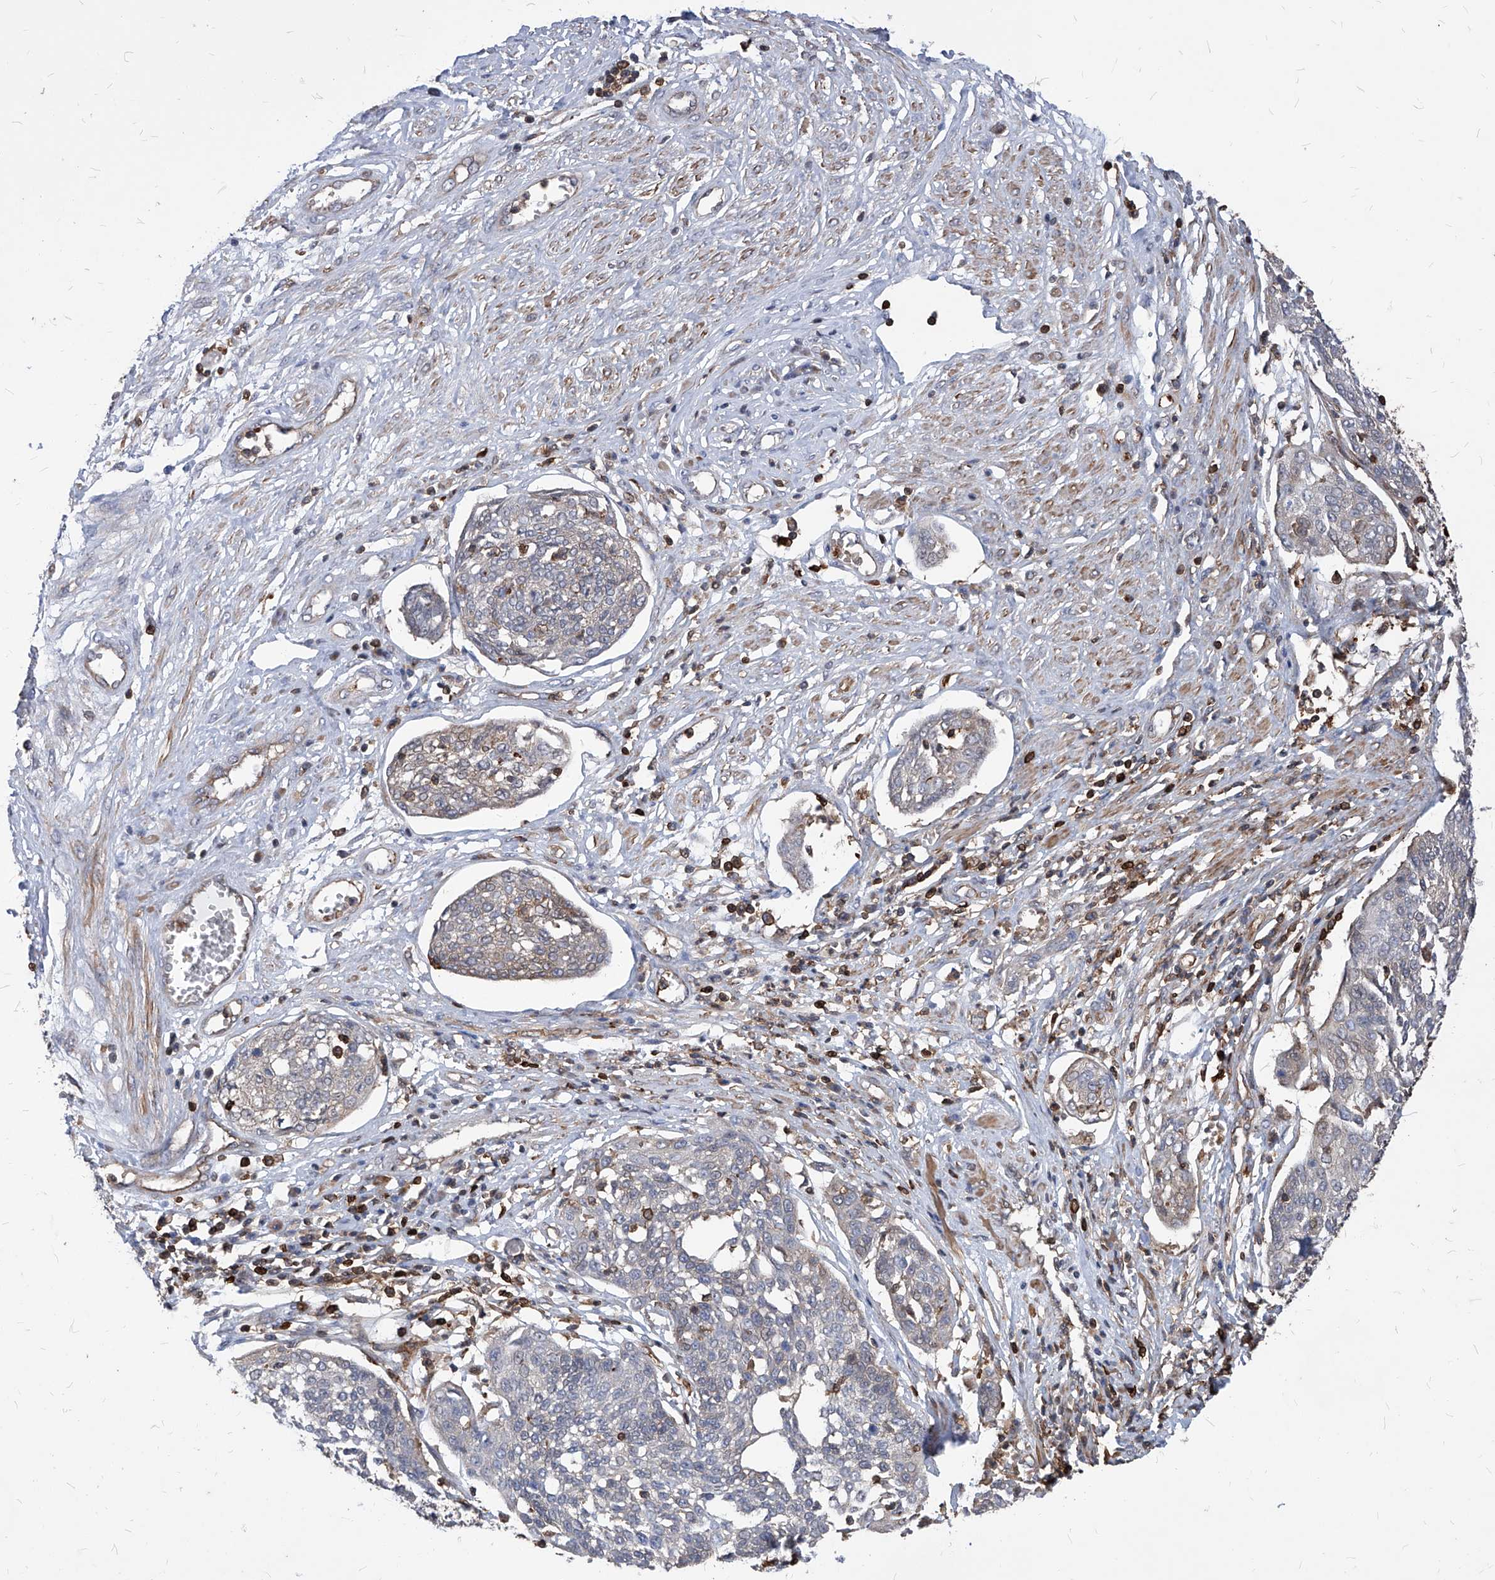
{"staining": {"intensity": "negative", "quantity": "none", "location": "none"}, "tissue": "cervical cancer", "cell_type": "Tumor cells", "image_type": "cancer", "snomed": [{"axis": "morphology", "description": "Squamous cell carcinoma, NOS"}, {"axis": "topography", "description": "Cervix"}], "caption": "Immunohistochemistry (IHC) of cervical cancer (squamous cell carcinoma) reveals no expression in tumor cells. Brightfield microscopy of immunohistochemistry stained with DAB (3,3'-diaminobenzidine) (brown) and hematoxylin (blue), captured at high magnification.", "gene": "ABRACL", "patient": {"sex": "female", "age": 34}}